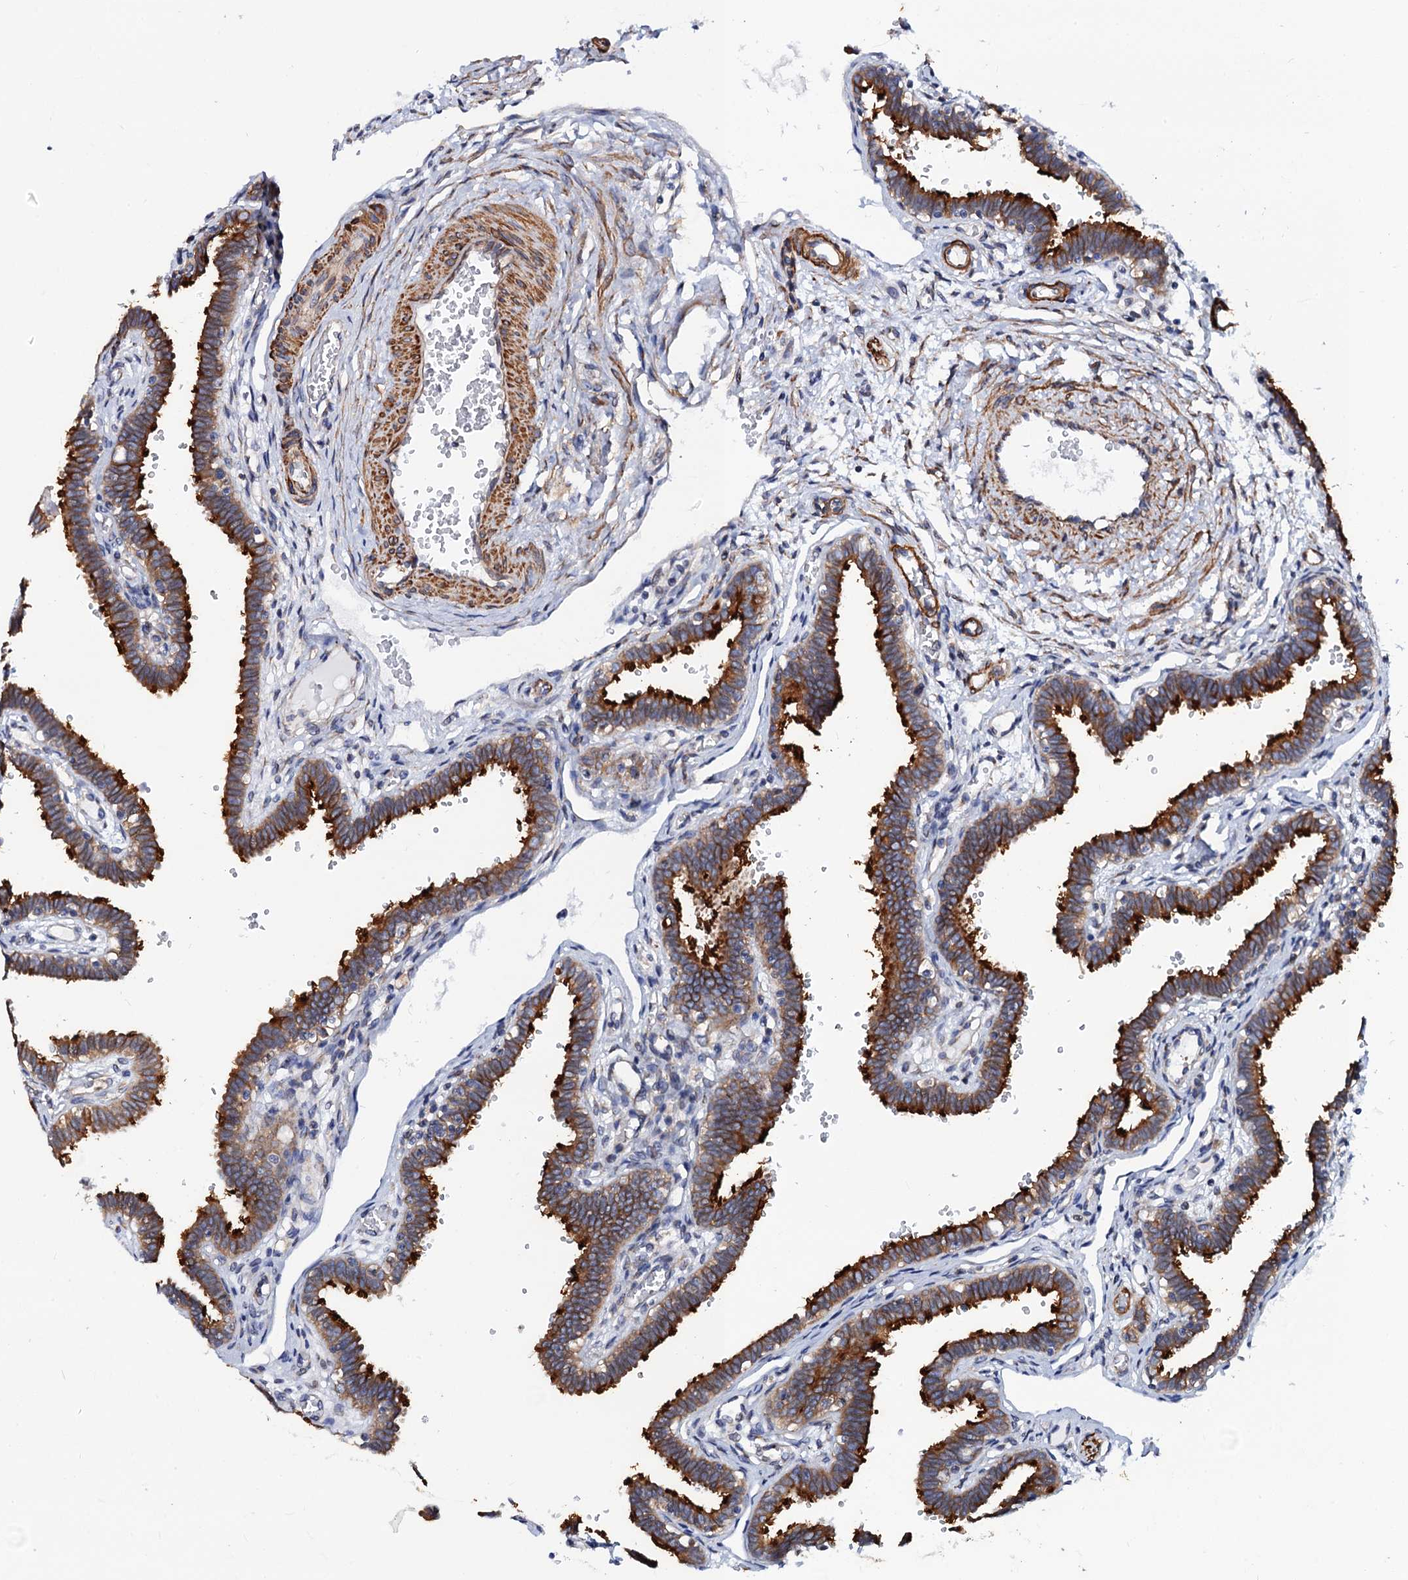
{"staining": {"intensity": "strong", "quantity": ">75%", "location": "cytoplasmic/membranous"}, "tissue": "fallopian tube", "cell_type": "Glandular cells", "image_type": "normal", "snomed": [{"axis": "morphology", "description": "Normal tissue, NOS"}, {"axis": "topography", "description": "Fallopian tube"}, {"axis": "topography", "description": "Placenta"}], "caption": "Protein positivity by immunohistochemistry (IHC) exhibits strong cytoplasmic/membranous staining in about >75% of glandular cells in benign fallopian tube.", "gene": "ZDHHC18", "patient": {"sex": "female", "age": 32}}